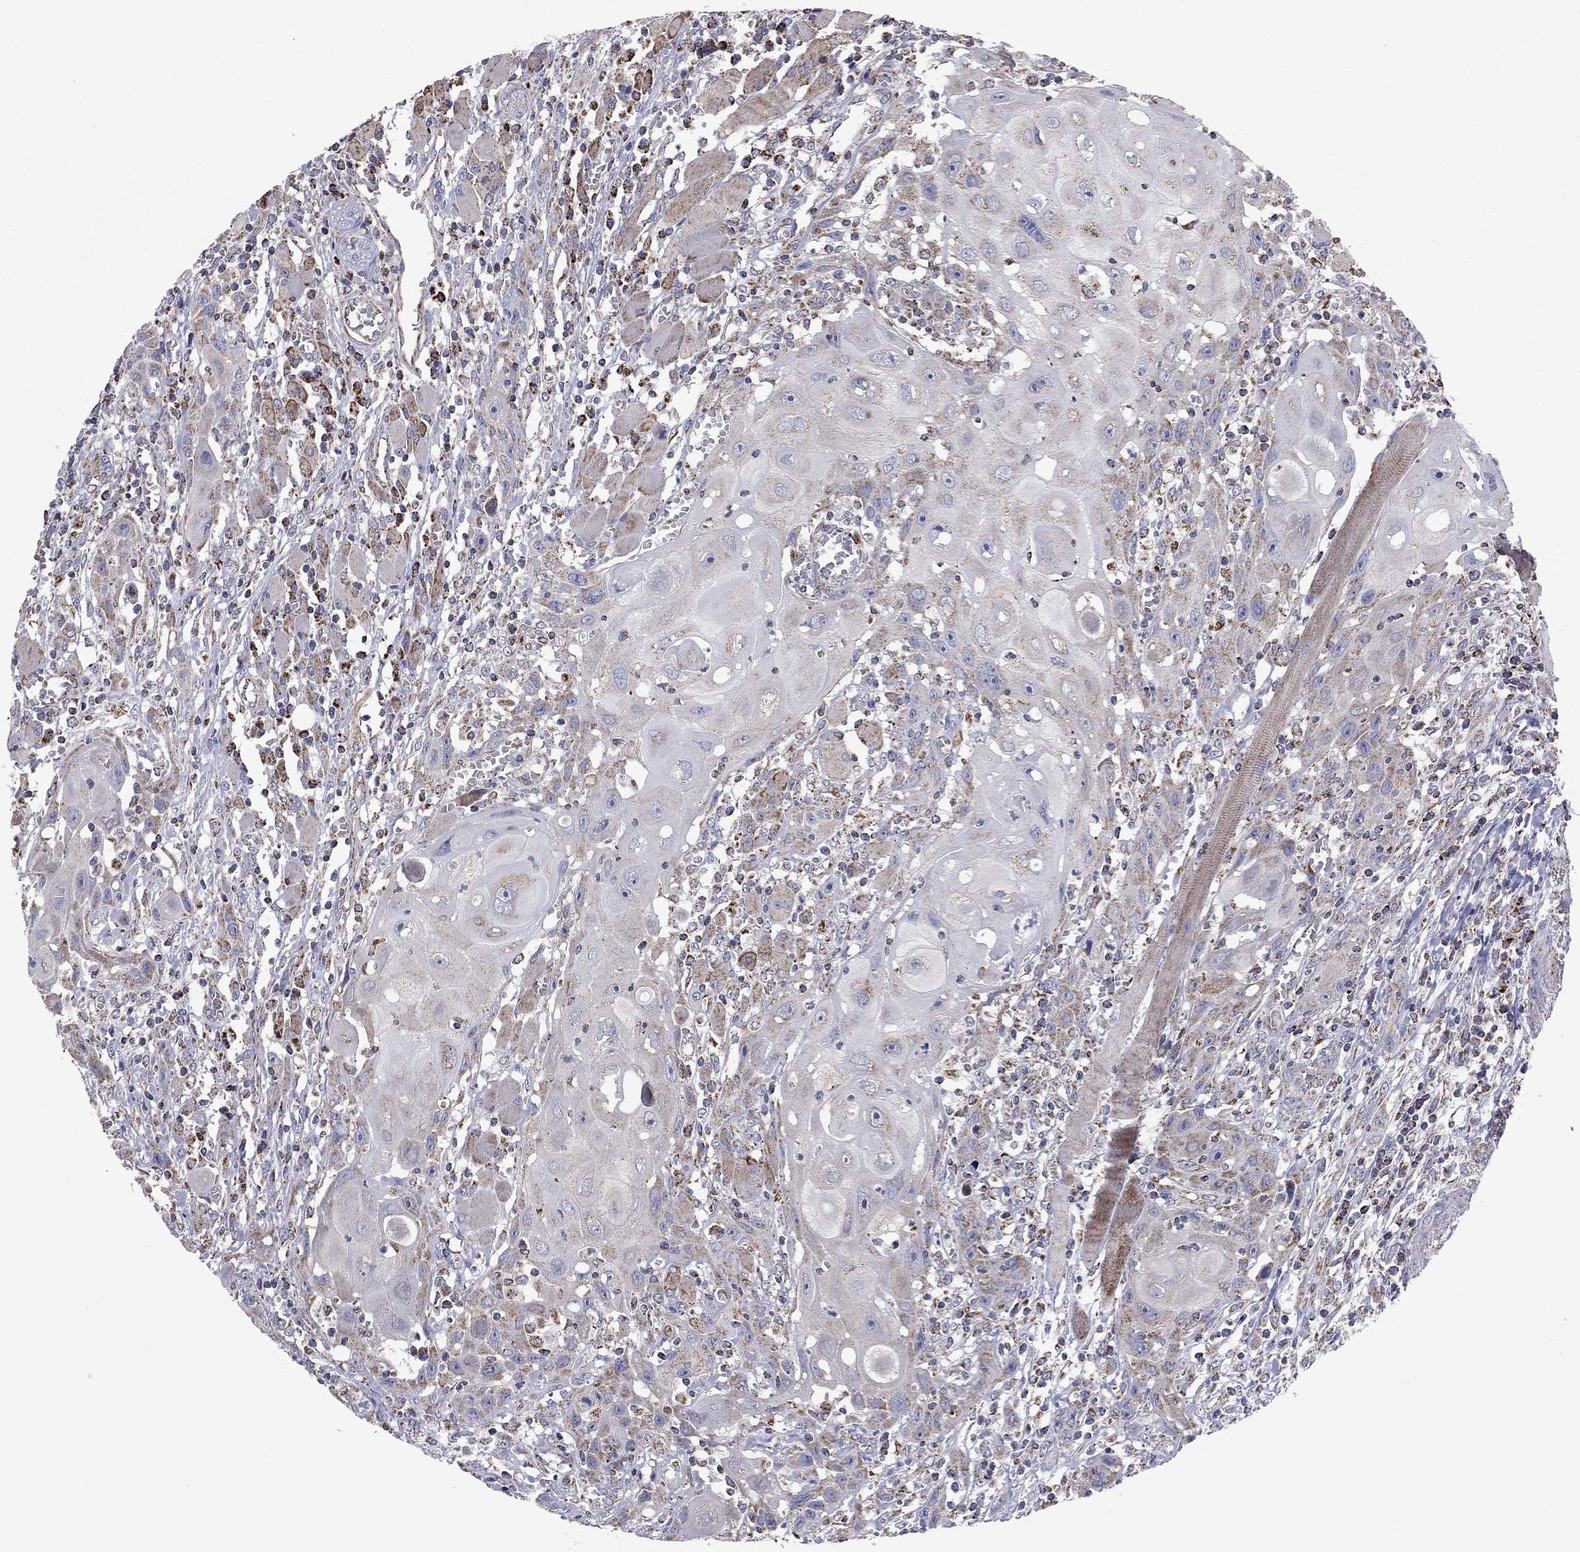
{"staining": {"intensity": "weak", "quantity": "<25%", "location": "cytoplasmic/membranous"}, "tissue": "head and neck cancer", "cell_type": "Tumor cells", "image_type": "cancer", "snomed": [{"axis": "morphology", "description": "Normal tissue, NOS"}, {"axis": "morphology", "description": "Squamous cell carcinoma, NOS"}, {"axis": "topography", "description": "Oral tissue"}, {"axis": "topography", "description": "Head-Neck"}], "caption": "Immunohistochemistry histopathology image of neoplastic tissue: squamous cell carcinoma (head and neck) stained with DAB (3,3'-diaminobenzidine) demonstrates no significant protein positivity in tumor cells.", "gene": "NDUFV1", "patient": {"sex": "male", "age": 71}}